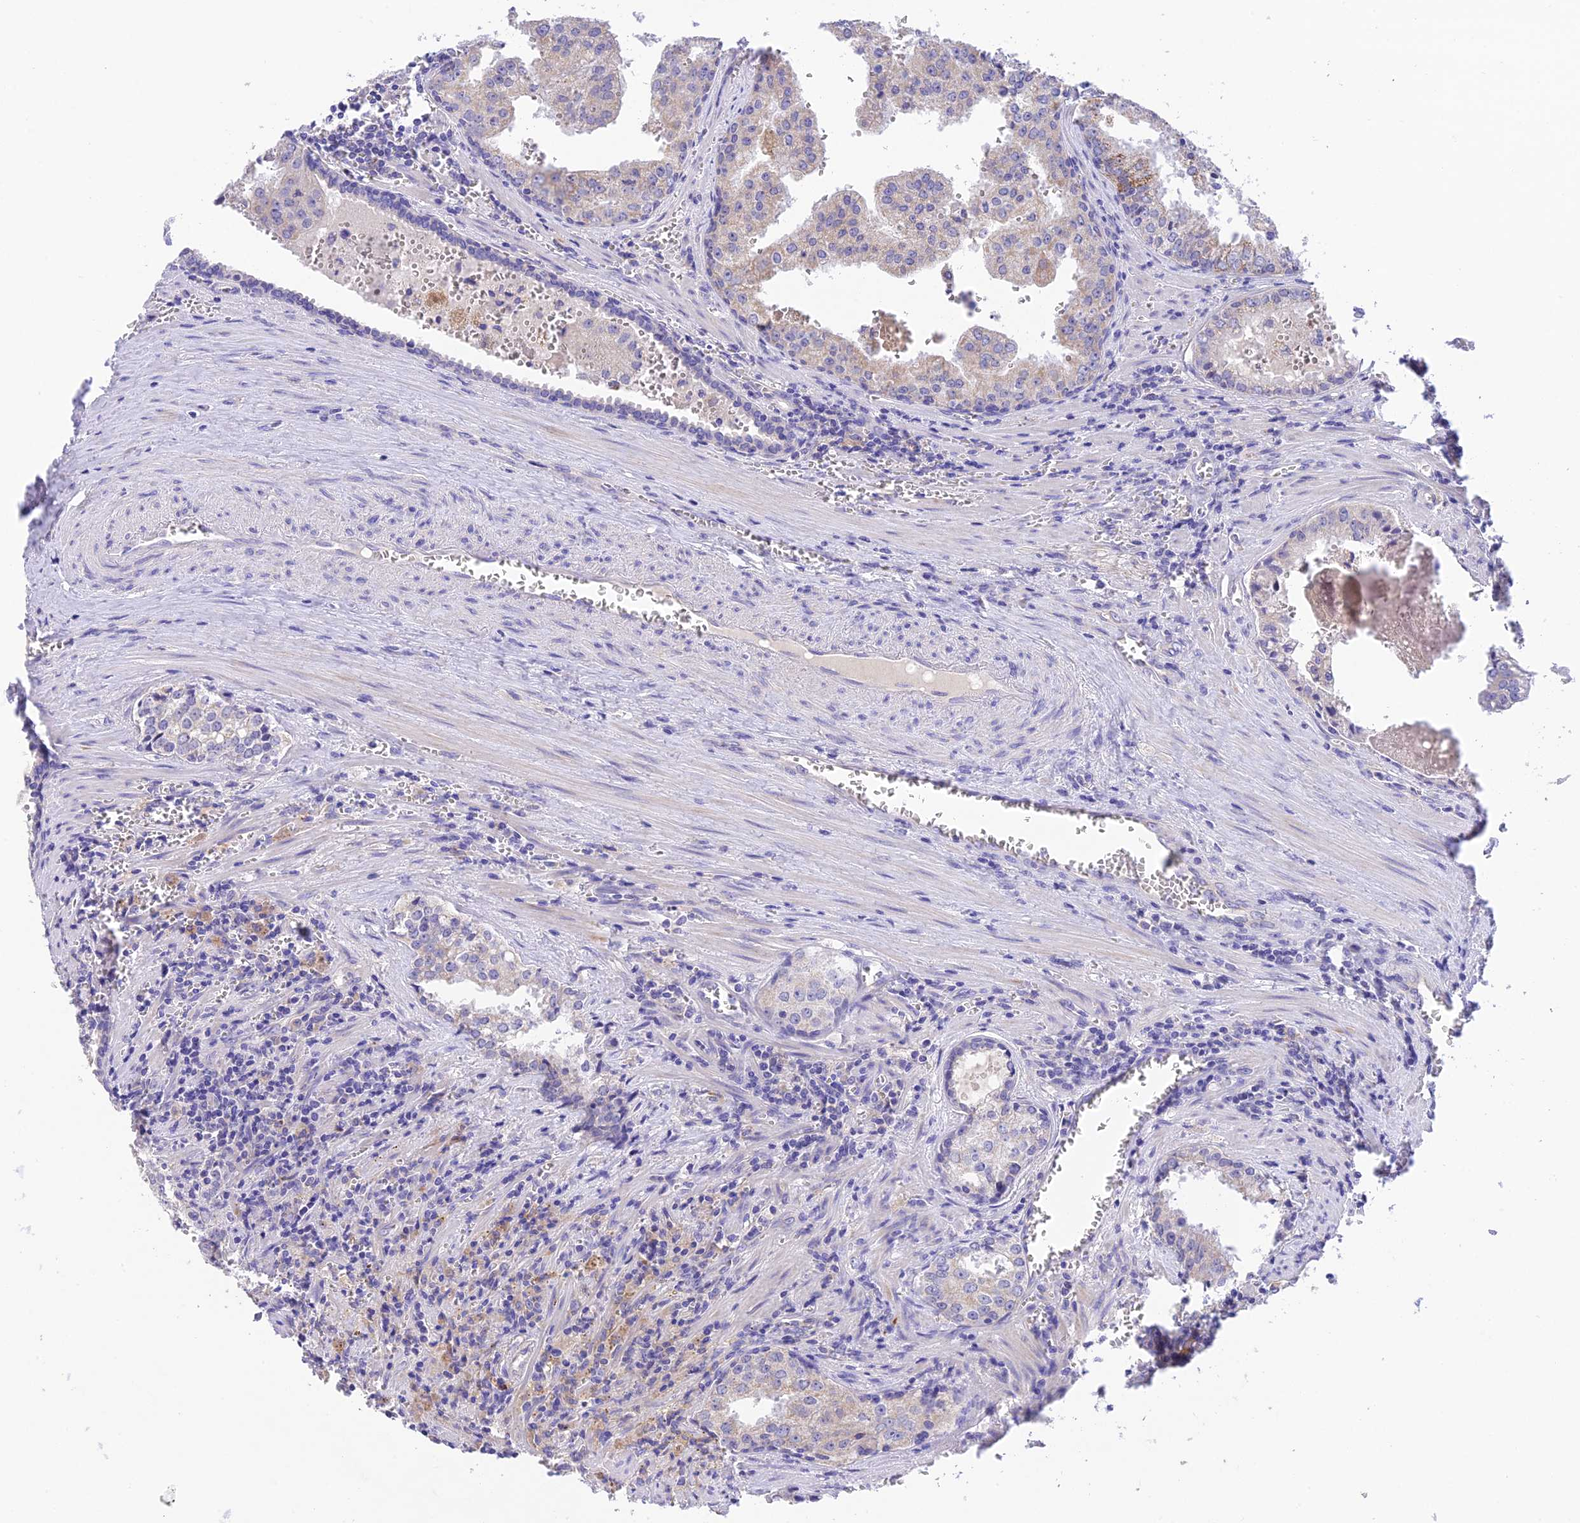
{"staining": {"intensity": "moderate", "quantity": "25%-75%", "location": "cytoplasmic/membranous"}, "tissue": "prostate cancer", "cell_type": "Tumor cells", "image_type": "cancer", "snomed": [{"axis": "morphology", "description": "Adenocarcinoma, High grade"}, {"axis": "topography", "description": "Prostate"}], "caption": "An IHC histopathology image of neoplastic tissue is shown. Protein staining in brown labels moderate cytoplasmic/membranous positivity in prostate cancer (adenocarcinoma (high-grade)) within tumor cells.", "gene": "MS4A5", "patient": {"sex": "male", "age": 68}}